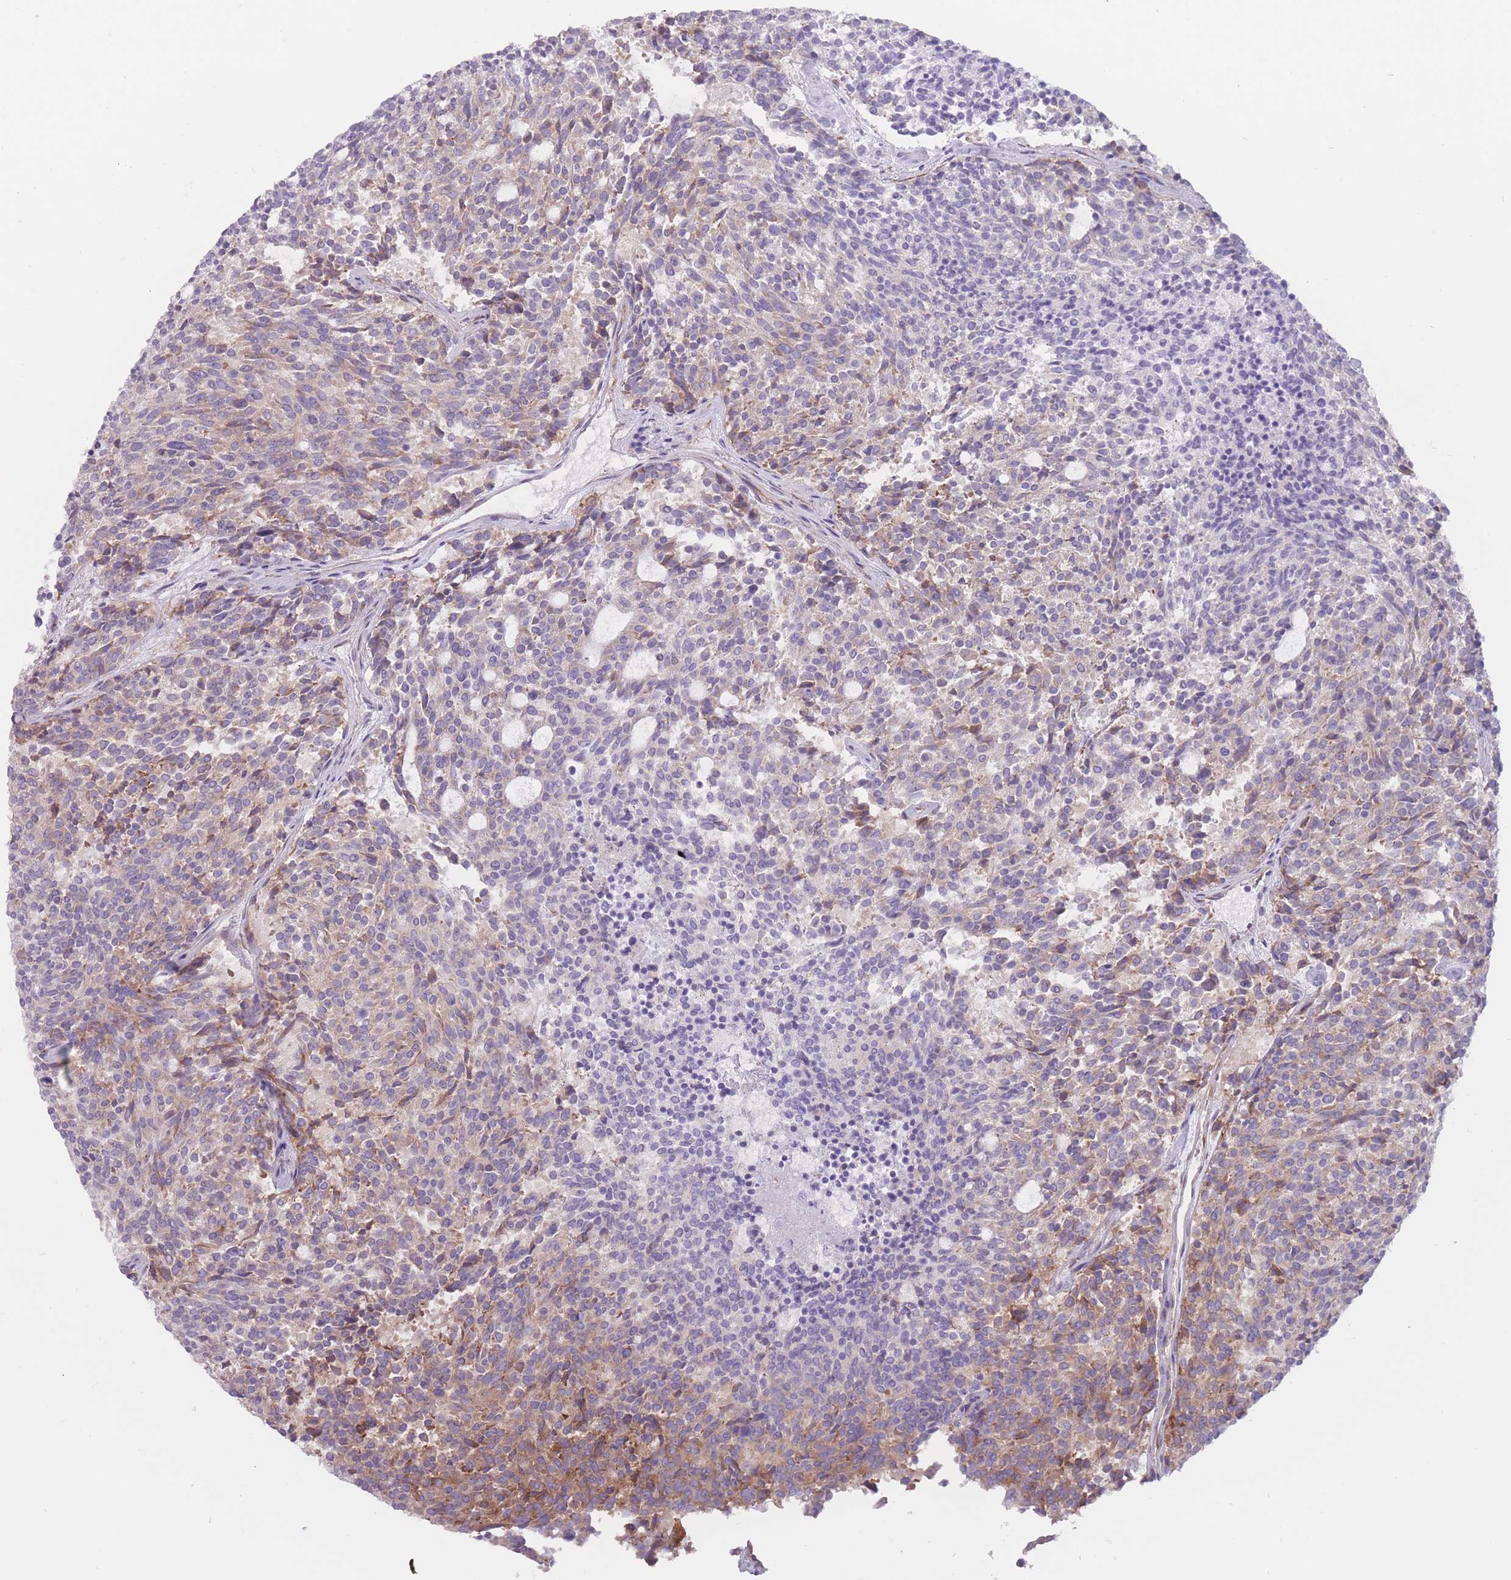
{"staining": {"intensity": "moderate", "quantity": "<25%", "location": "cytoplasmic/membranous"}, "tissue": "carcinoid", "cell_type": "Tumor cells", "image_type": "cancer", "snomed": [{"axis": "morphology", "description": "Carcinoid, malignant, NOS"}, {"axis": "topography", "description": "Pancreas"}], "caption": "Protein expression analysis of carcinoid displays moderate cytoplasmic/membranous positivity in about <25% of tumor cells.", "gene": "RPL18", "patient": {"sex": "female", "age": 54}}